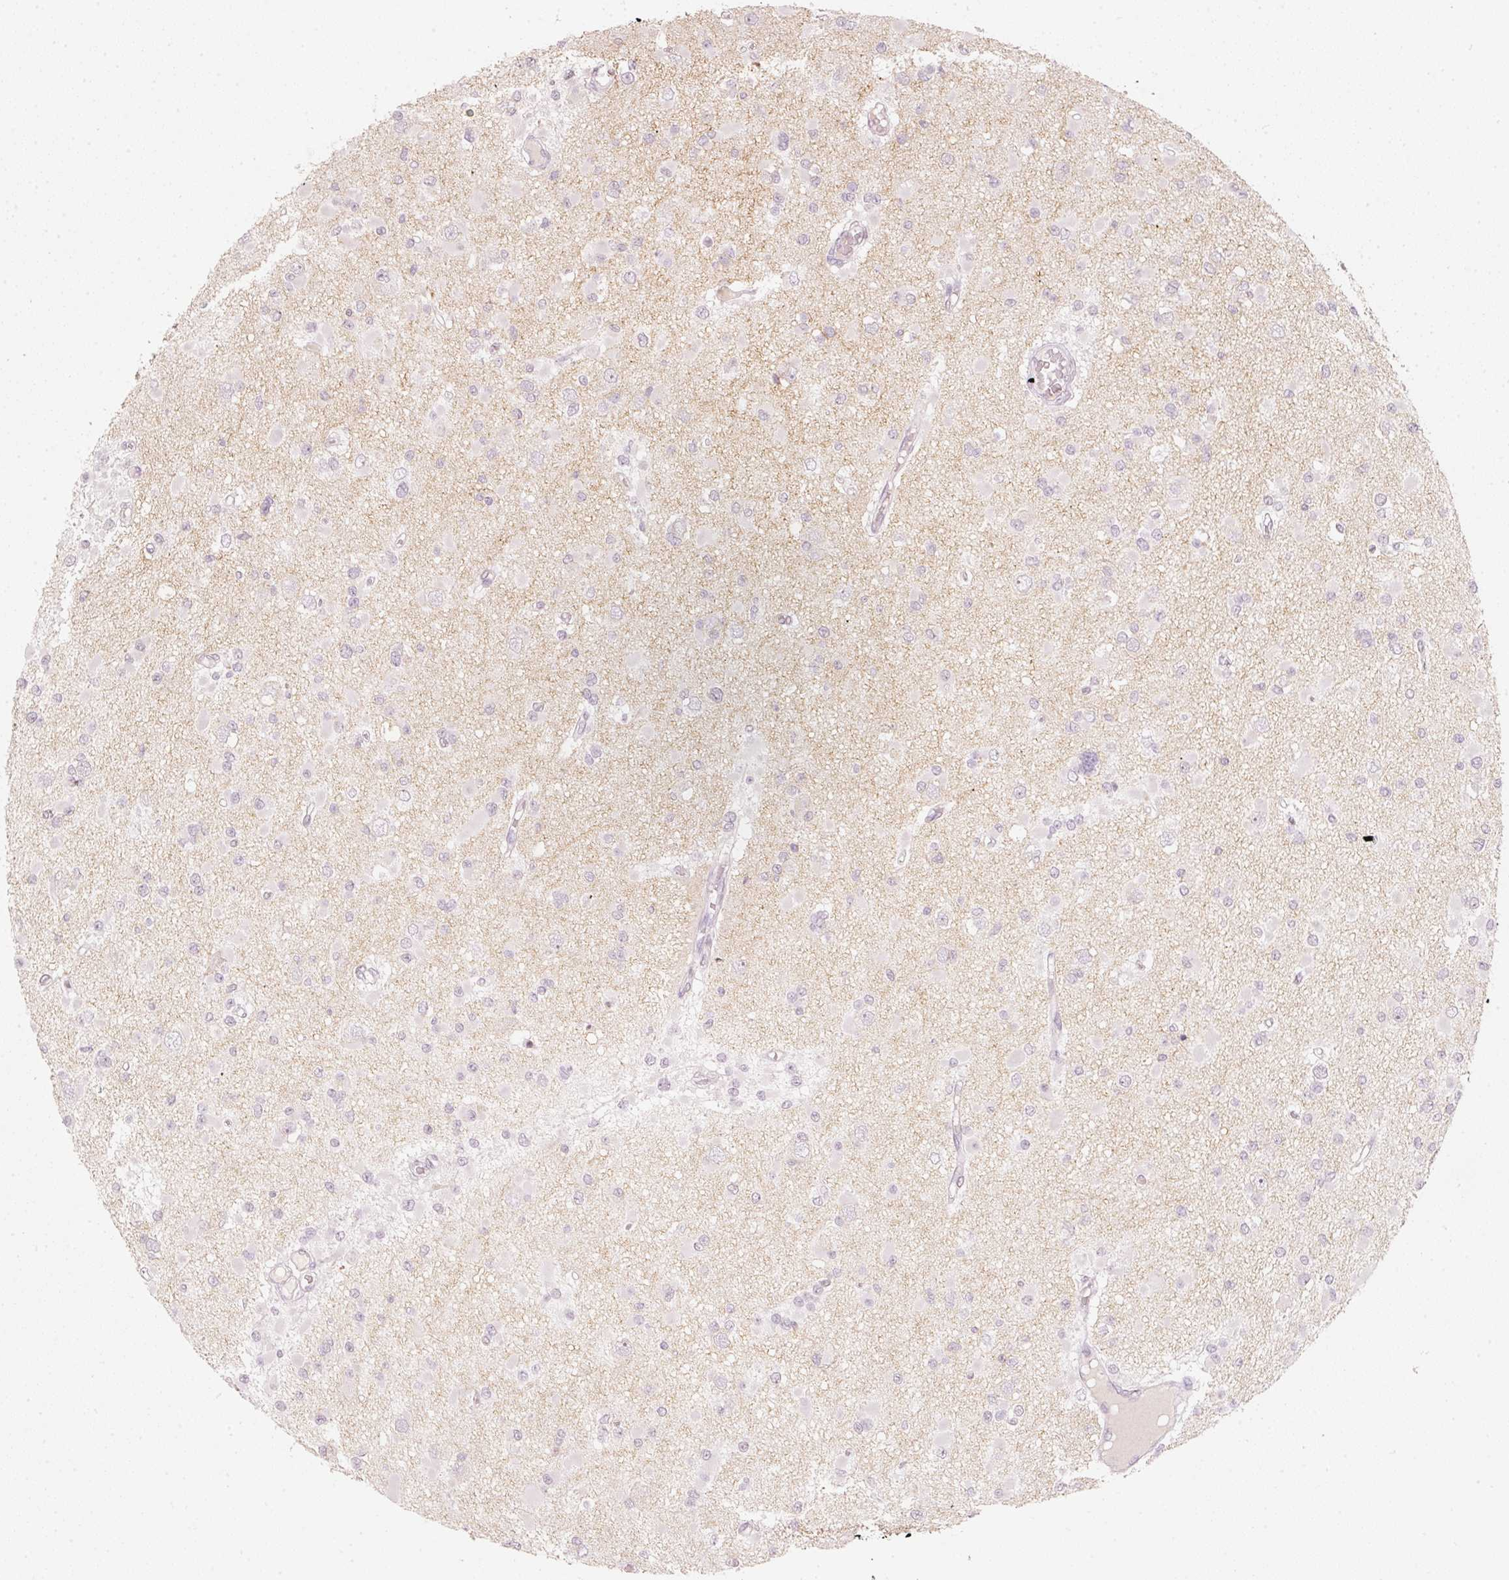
{"staining": {"intensity": "negative", "quantity": "none", "location": "none"}, "tissue": "glioma", "cell_type": "Tumor cells", "image_type": "cancer", "snomed": [{"axis": "morphology", "description": "Glioma, malignant, Low grade"}, {"axis": "topography", "description": "Brain"}], "caption": "Low-grade glioma (malignant) stained for a protein using immunohistochemistry (IHC) demonstrates no positivity tumor cells.", "gene": "STEAP1", "patient": {"sex": "female", "age": 22}}